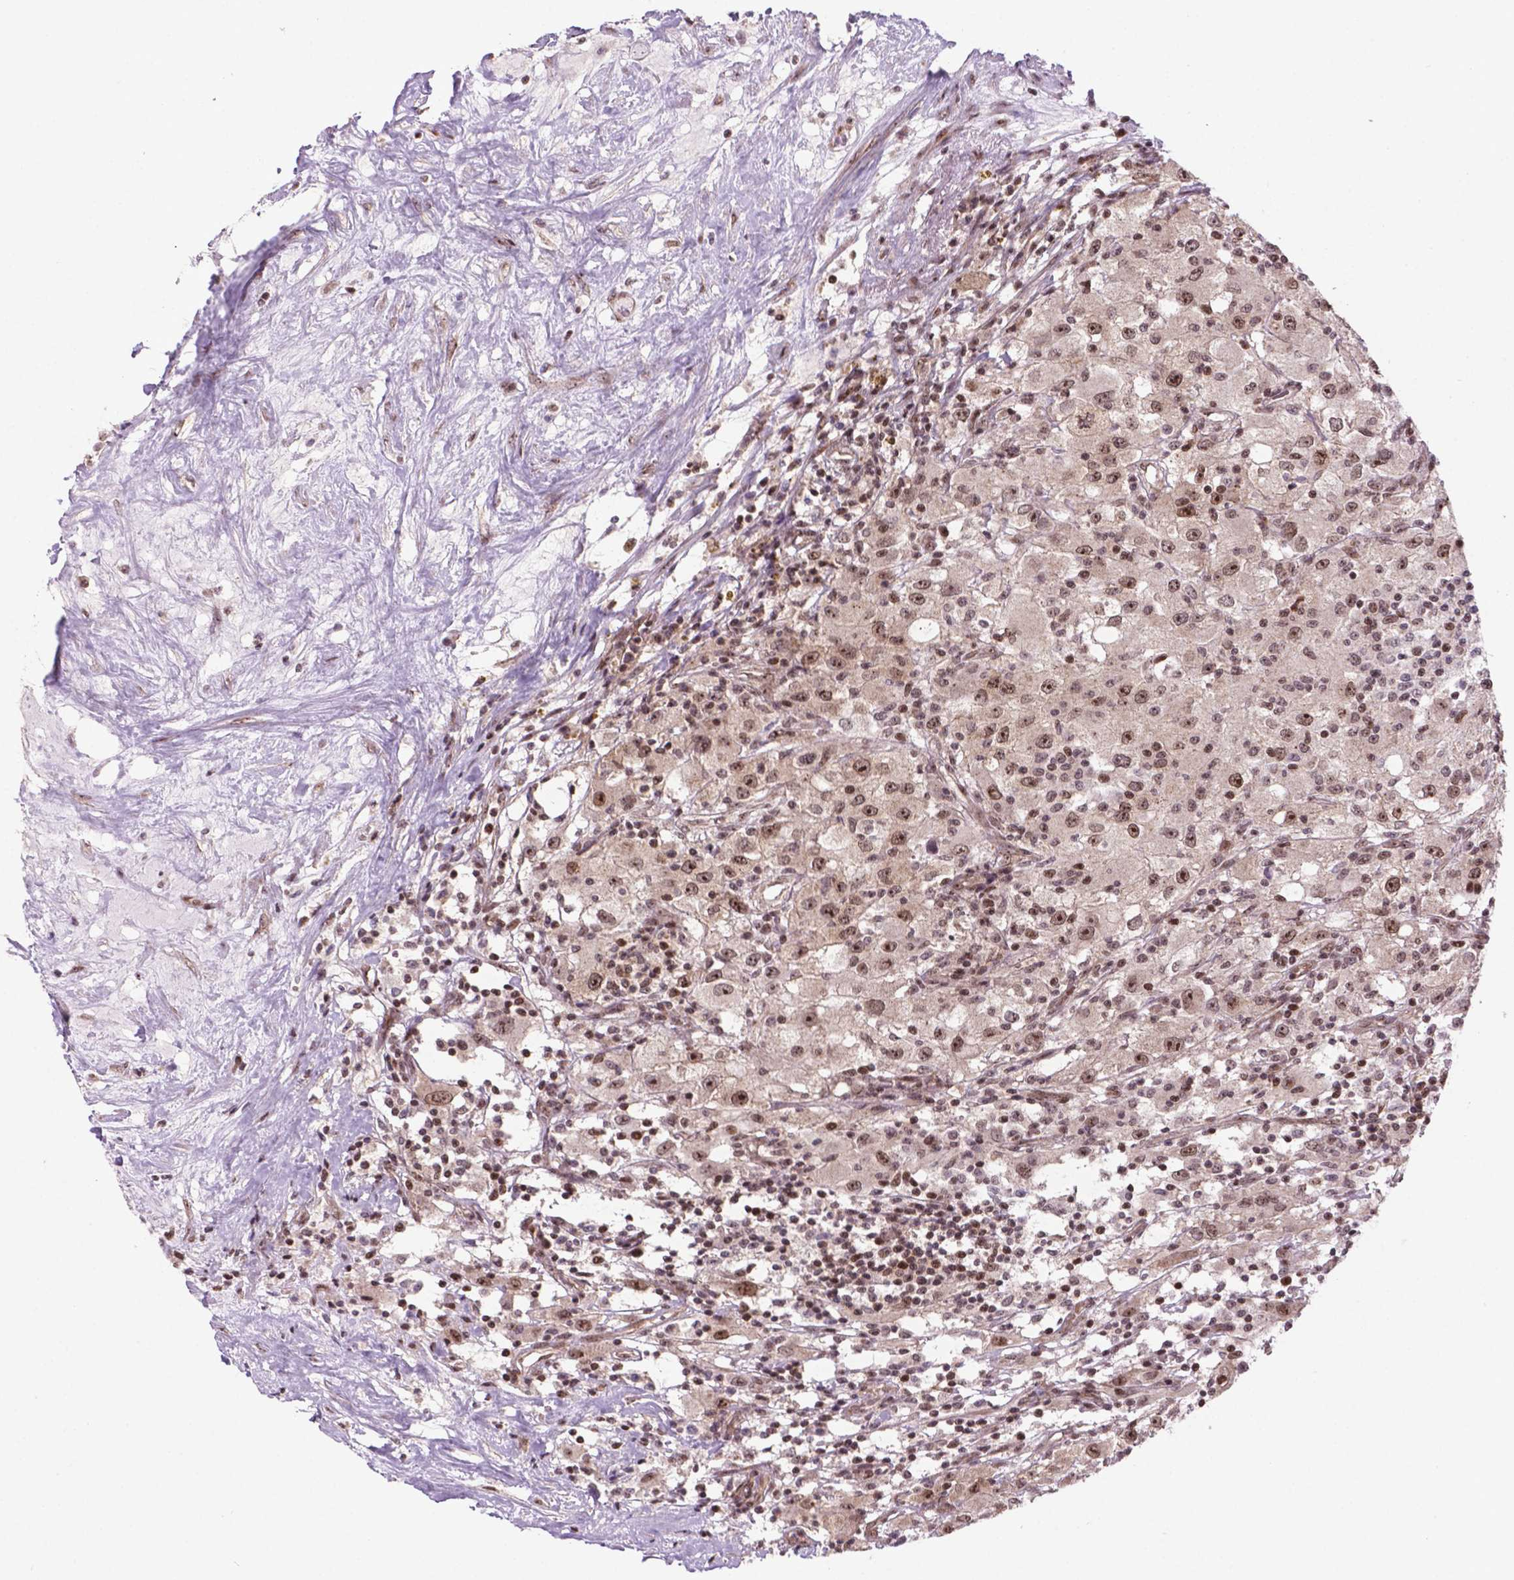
{"staining": {"intensity": "moderate", "quantity": ">75%", "location": "nuclear"}, "tissue": "renal cancer", "cell_type": "Tumor cells", "image_type": "cancer", "snomed": [{"axis": "morphology", "description": "Adenocarcinoma, NOS"}, {"axis": "topography", "description": "Kidney"}], "caption": "Brown immunohistochemical staining in human renal cancer displays moderate nuclear staining in about >75% of tumor cells.", "gene": "CSNK2A1", "patient": {"sex": "female", "age": 67}}